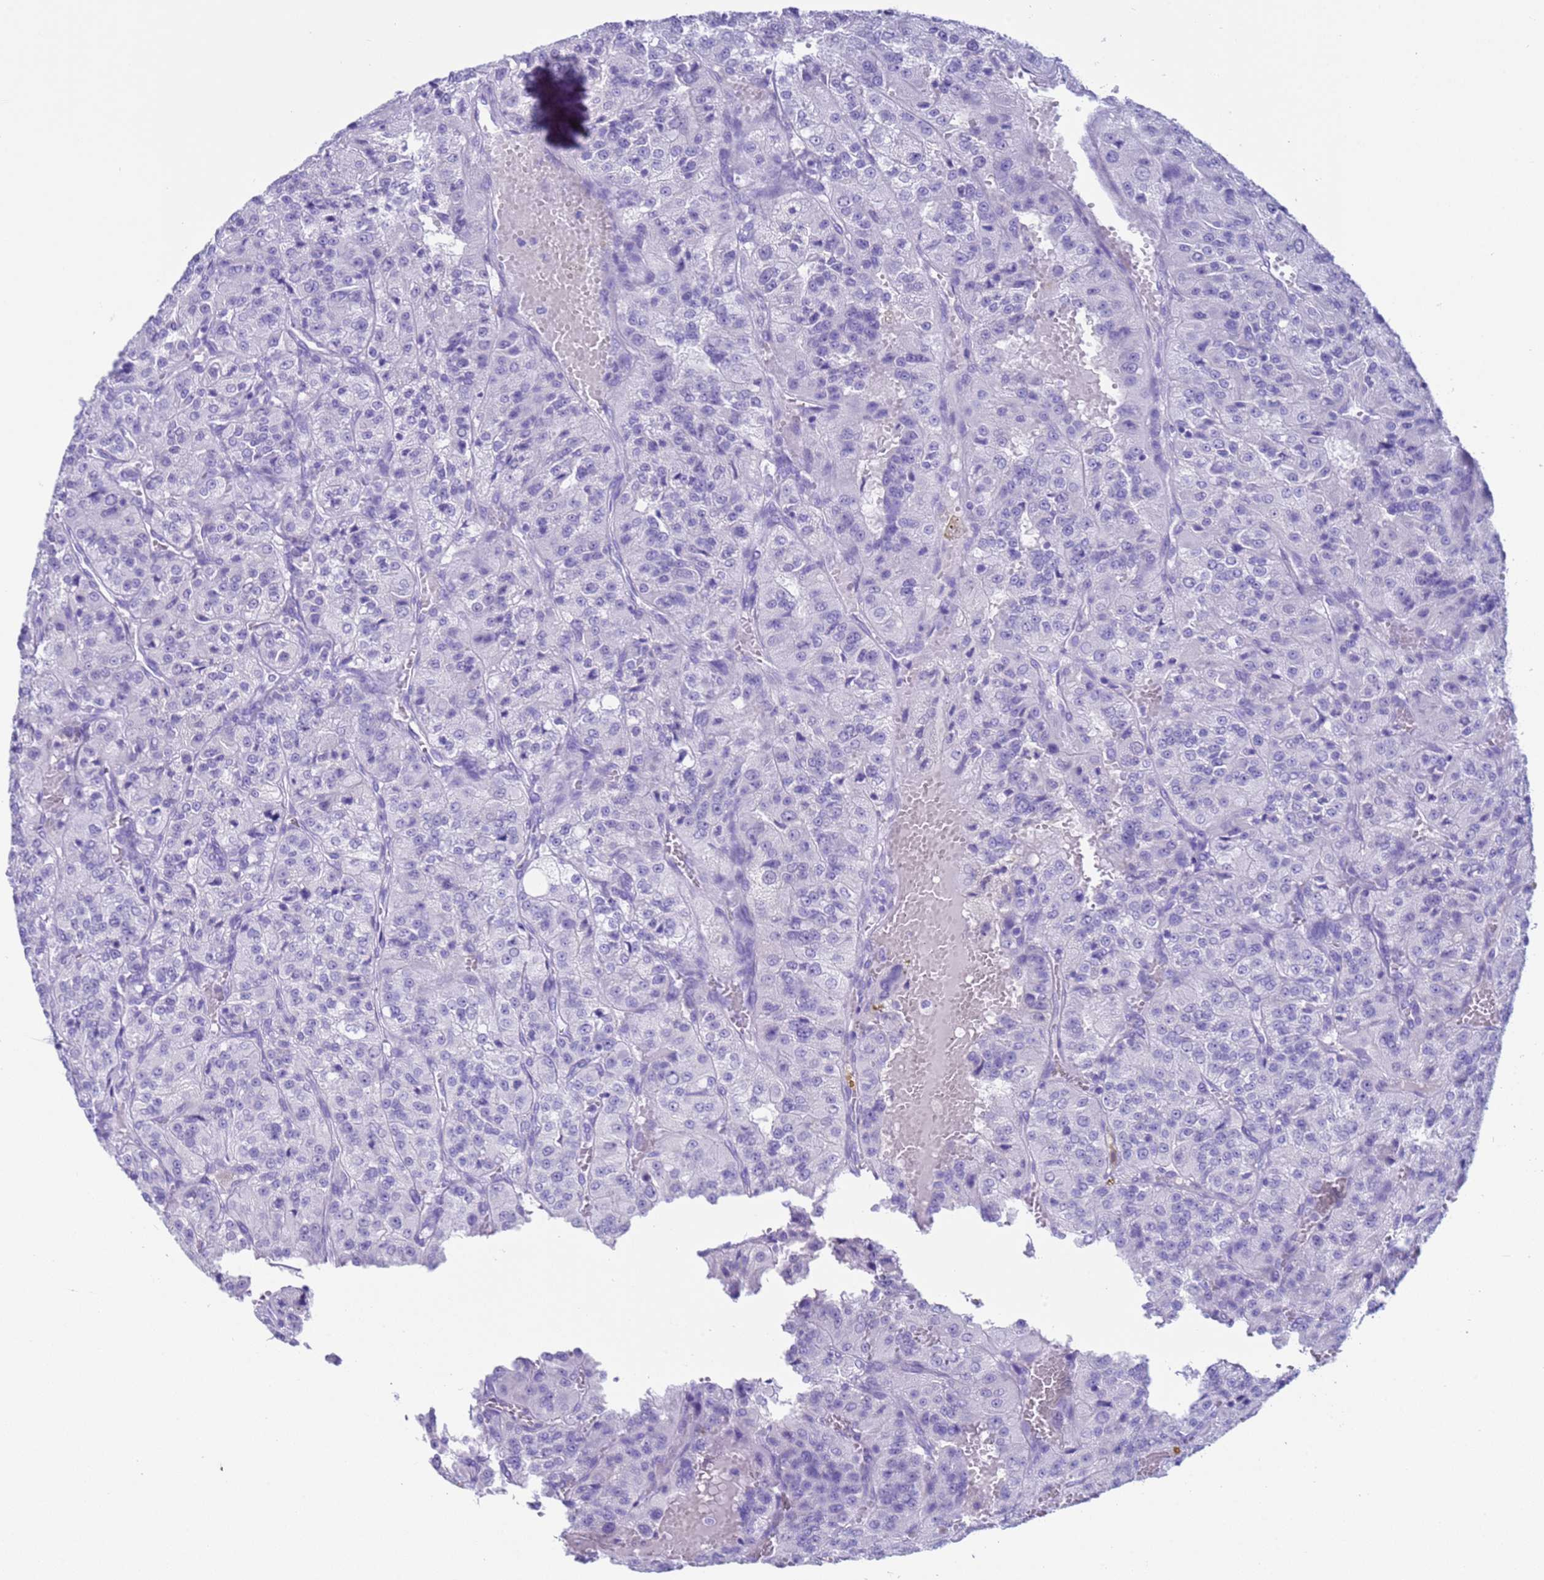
{"staining": {"intensity": "negative", "quantity": "none", "location": "none"}, "tissue": "renal cancer", "cell_type": "Tumor cells", "image_type": "cancer", "snomed": [{"axis": "morphology", "description": "Adenocarcinoma, NOS"}, {"axis": "topography", "description": "Kidney"}], "caption": "Image shows no significant protein expression in tumor cells of adenocarcinoma (renal). Brightfield microscopy of immunohistochemistry stained with DAB (3,3'-diaminobenzidine) (brown) and hematoxylin (blue), captured at high magnification.", "gene": "CKM", "patient": {"sex": "female", "age": 63}}